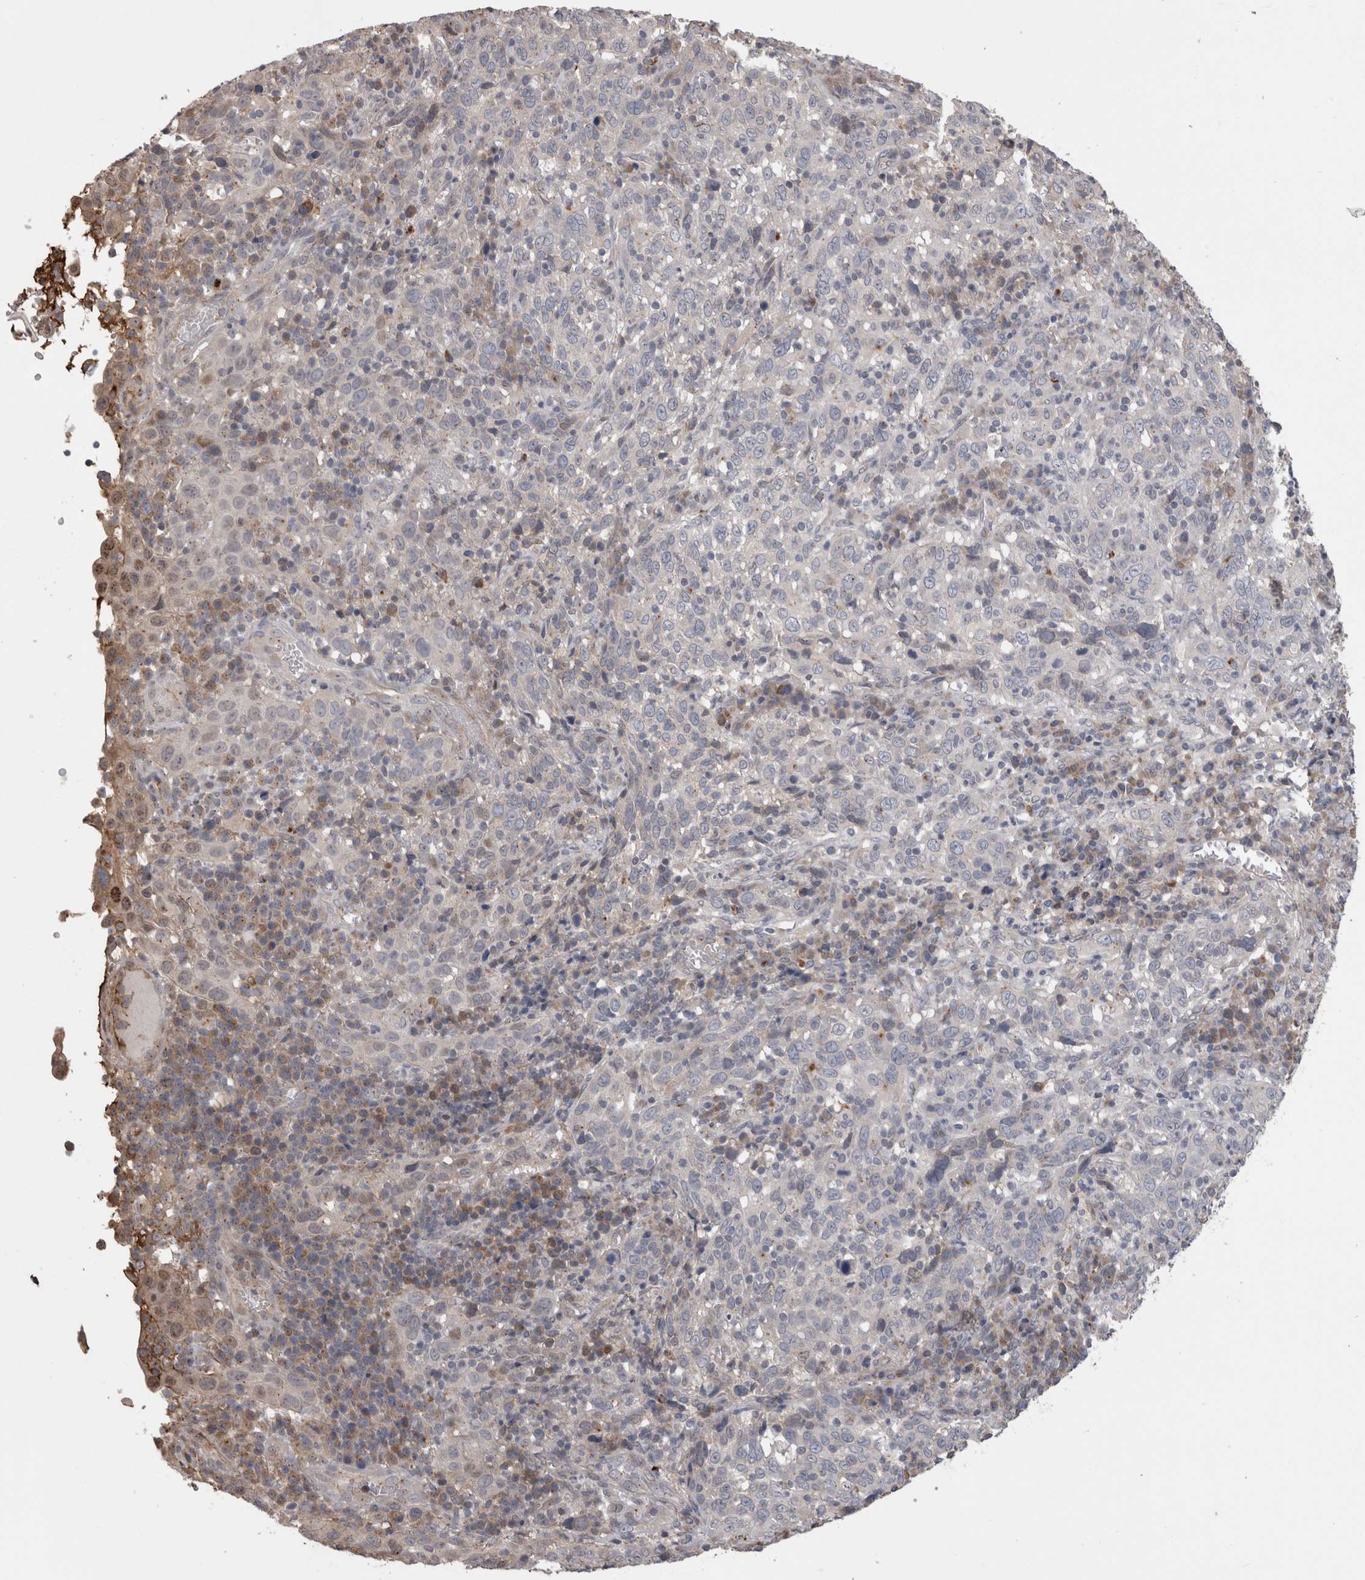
{"staining": {"intensity": "negative", "quantity": "none", "location": "none"}, "tissue": "cervical cancer", "cell_type": "Tumor cells", "image_type": "cancer", "snomed": [{"axis": "morphology", "description": "Squamous cell carcinoma, NOS"}, {"axis": "topography", "description": "Cervix"}], "caption": "Tumor cells show no significant protein staining in squamous cell carcinoma (cervical).", "gene": "STC1", "patient": {"sex": "female", "age": 46}}